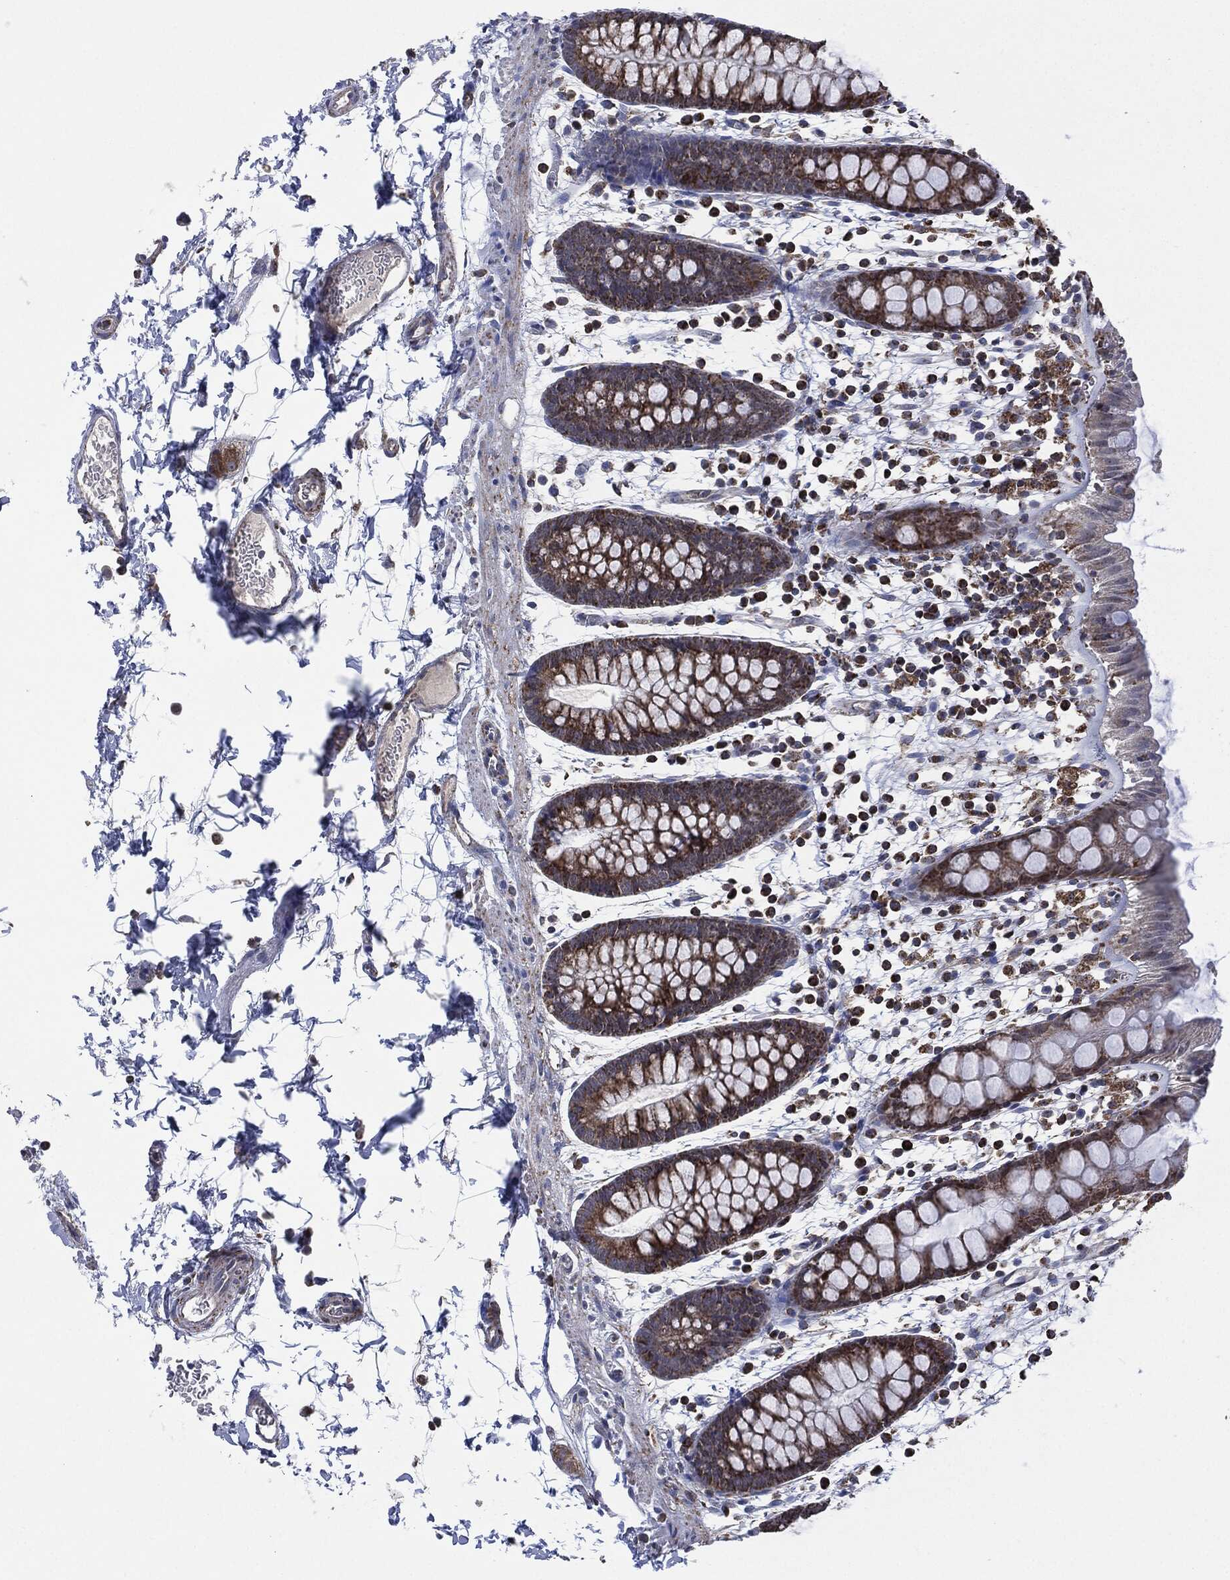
{"staining": {"intensity": "moderate", "quantity": ">75%", "location": "cytoplasmic/membranous"}, "tissue": "rectum", "cell_type": "Glandular cells", "image_type": "normal", "snomed": [{"axis": "morphology", "description": "Normal tissue, NOS"}, {"axis": "topography", "description": "Rectum"}], "caption": "Human rectum stained with a brown dye shows moderate cytoplasmic/membranous positive expression in about >75% of glandular cells.", "gene": "NDUFV2", "patient": {"sex": "male", "age": 57}}